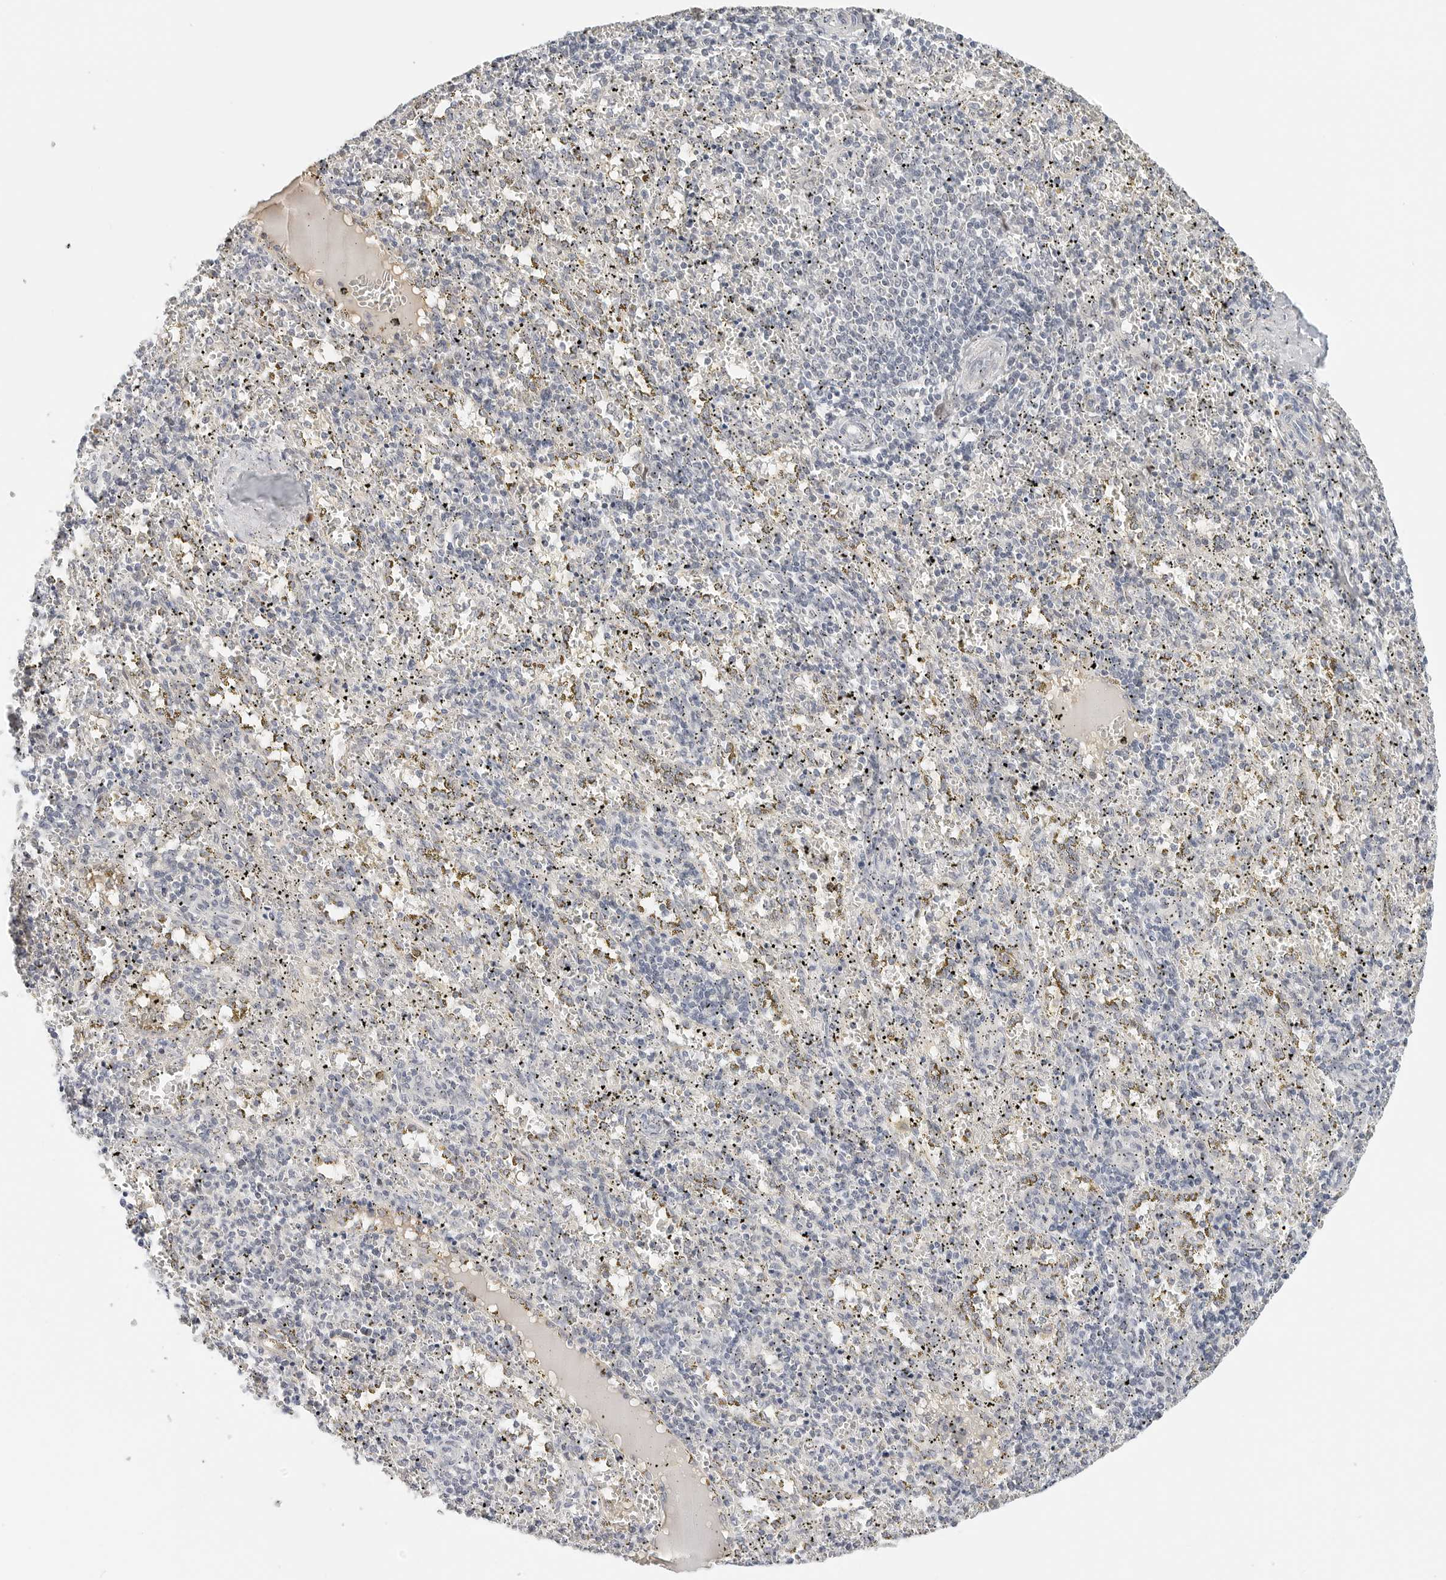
{"staining": {"intensity": "negative", "quantity": "none", "location": "none"}, "tissue": "spleen", "cell_type": "Cells in red pulp", "image_type": "normal", "snomed": [{"axis": "morphology", "description": "Normal tissue, NOS"}, {"axis": "topography", "description": "Spleen"}], "caption": "The micrograph demonstrates no significant expression in cells in red pulp of spleen.", "gene": "TSEN2", "patient": {"sex": "male", "age": 11}}